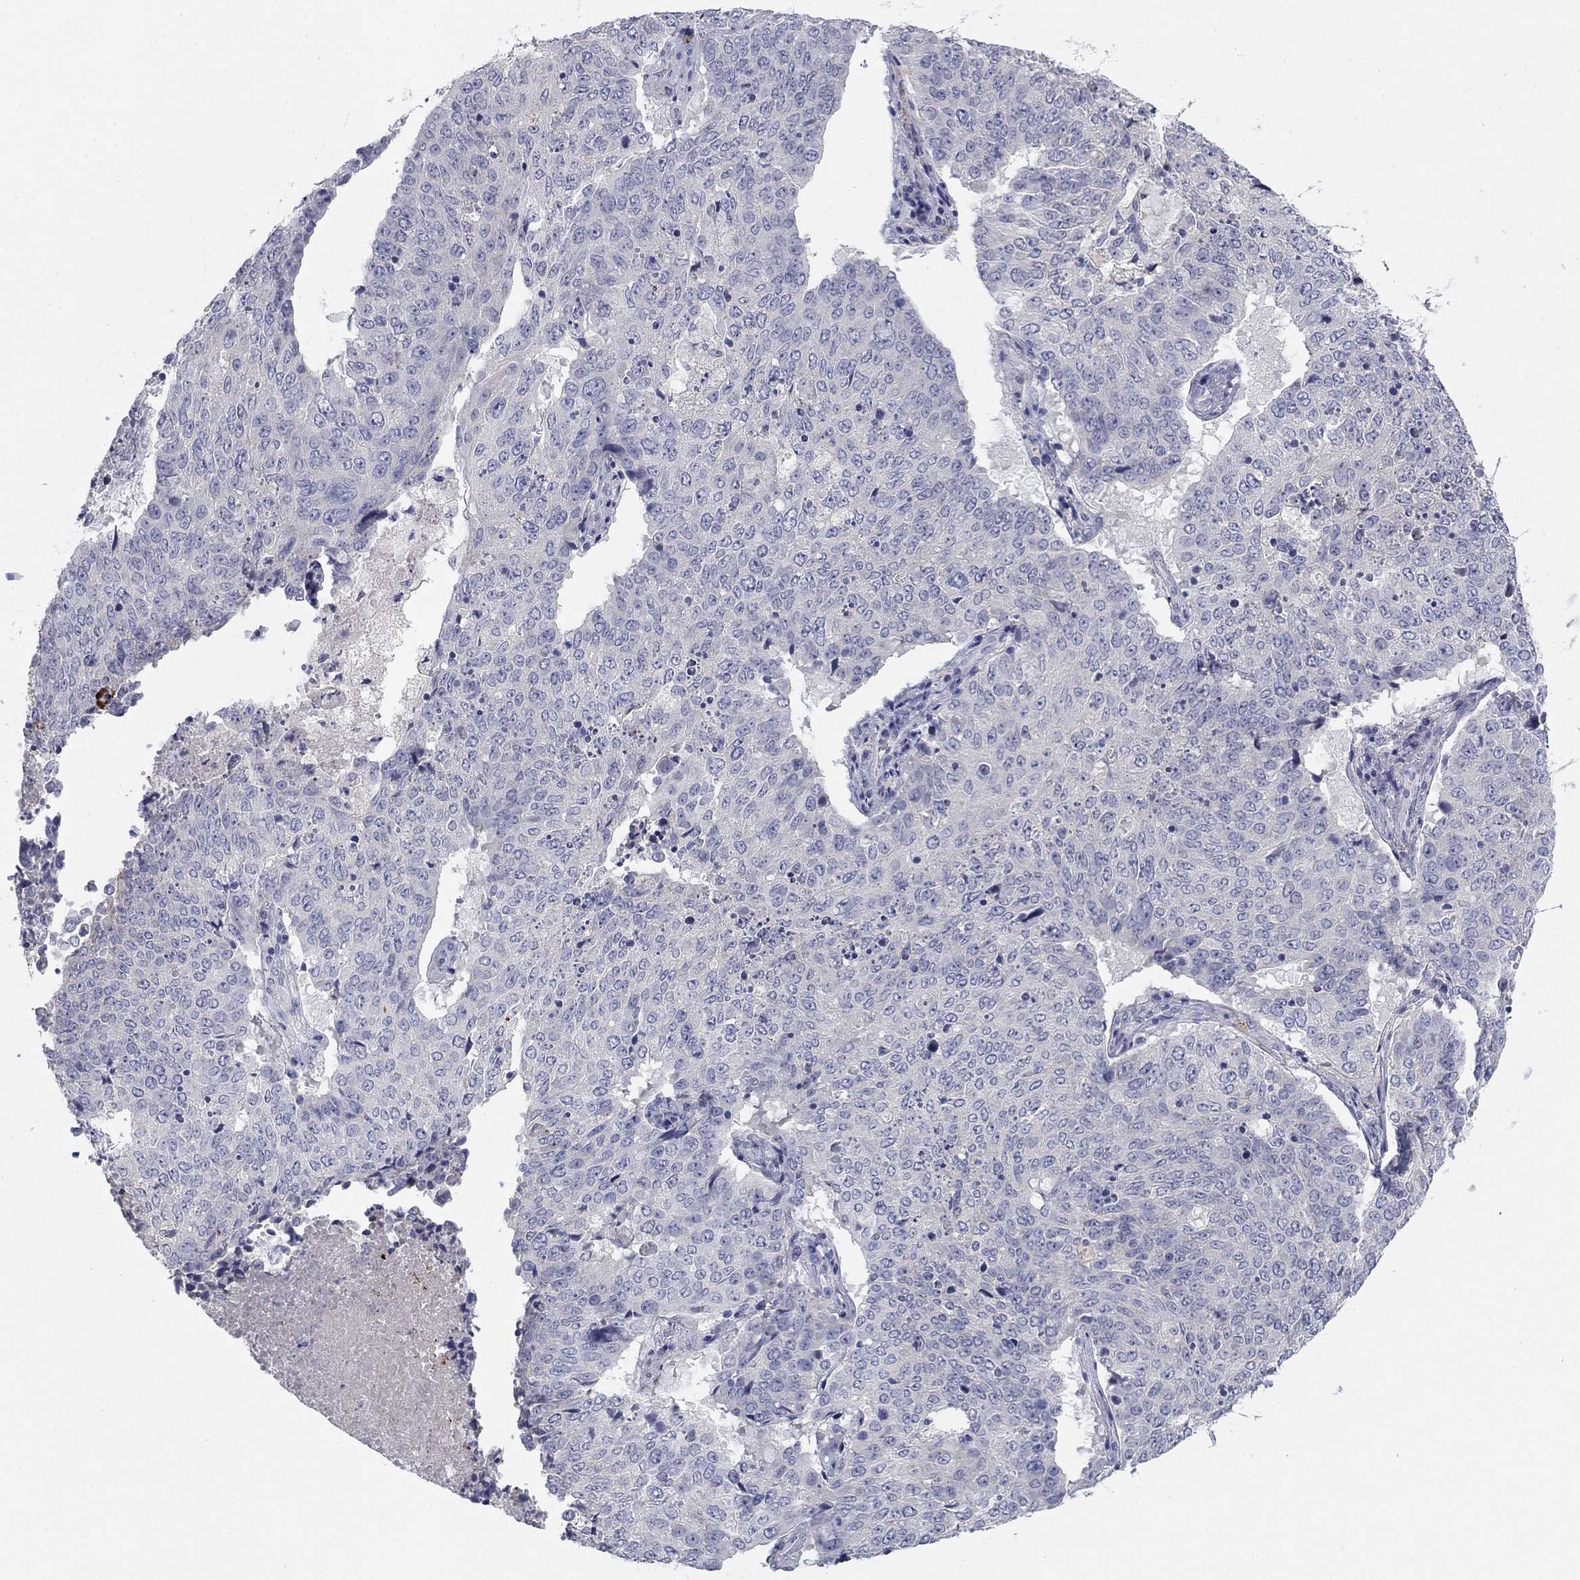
{"staining": {"intensity": "negative", "quantity": "none", "location": "none"}, "tissue": "lung cancer", "cell_type": "Tumor cells", "image_type": "cancer", "snomed": [{"axis": "morphology", "description": "Normal tissue, NOS"}, {"axis": "morphology", "description": "Squamous cell carcinoma, NOS"}, {"axis": "topography", "description": "Bronchus"}, {"axis": "topography", "description": "Lung"}], "caption": "Tumor cells show no significant staining in lung cancer (squamous cell carcinoma).", "gene": "CNTNAP4", "patient": {"sex": "male", "age": 64}}